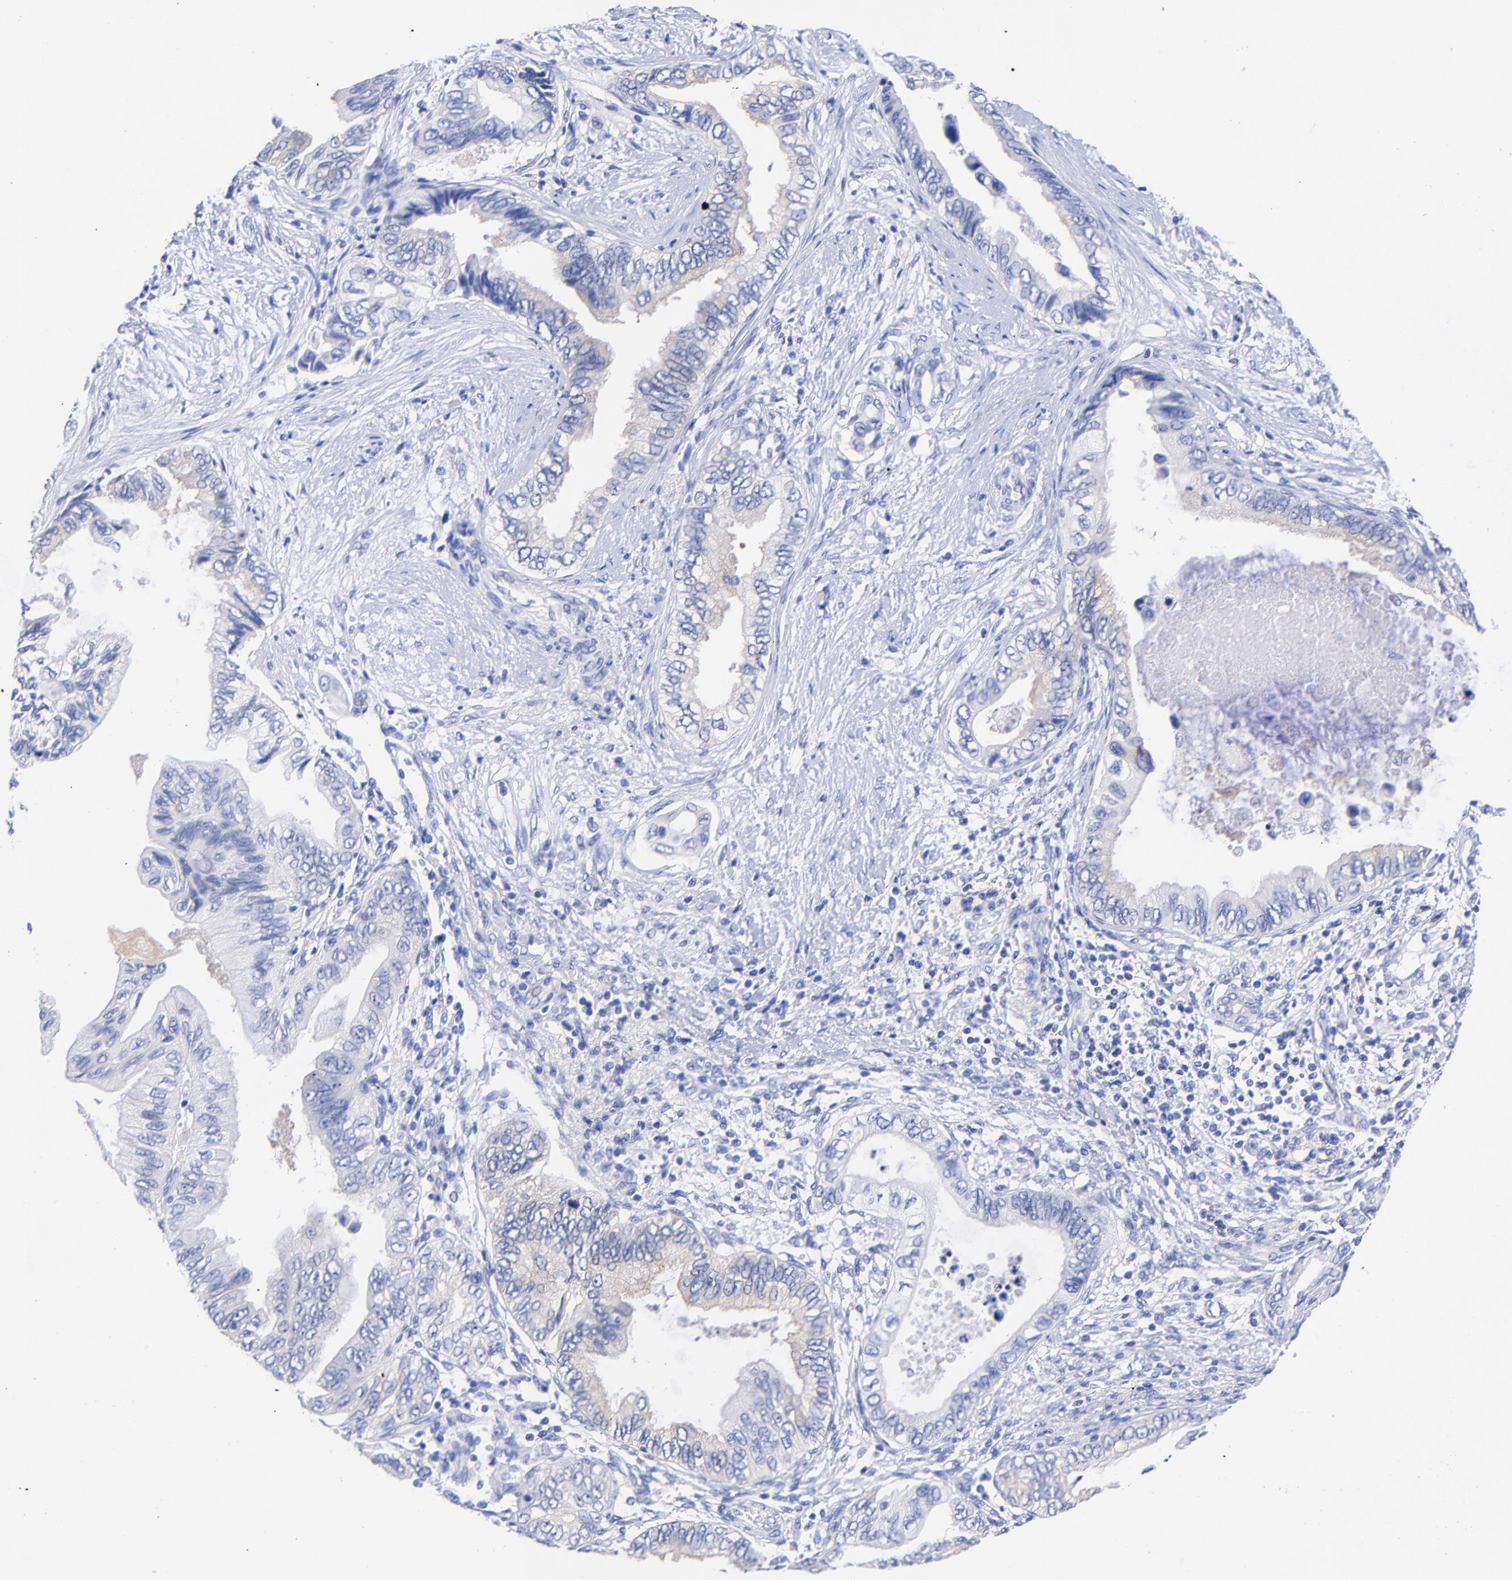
{"staining": {"intensity": "weak", "quantity": "<25%", "location": "cytoplasmic/membranous"}, "tissue": "pancreatic cancer", "cell_type": "Tumor cells", "image_type": "cancer", "snomed": [{"axis": "morphology", "description": "Adenocarcinoma, NOS"}, {"axis": "topography", "description": "Pancreas"}], "caption": "DAB (3,3'-diaminobenzidine) immunohistochemical staining of pancreatic cancer exhibits no significant expression in tumor cells.", "gene": "GPHN", "patient": {"sex": "female", "age": 66}}